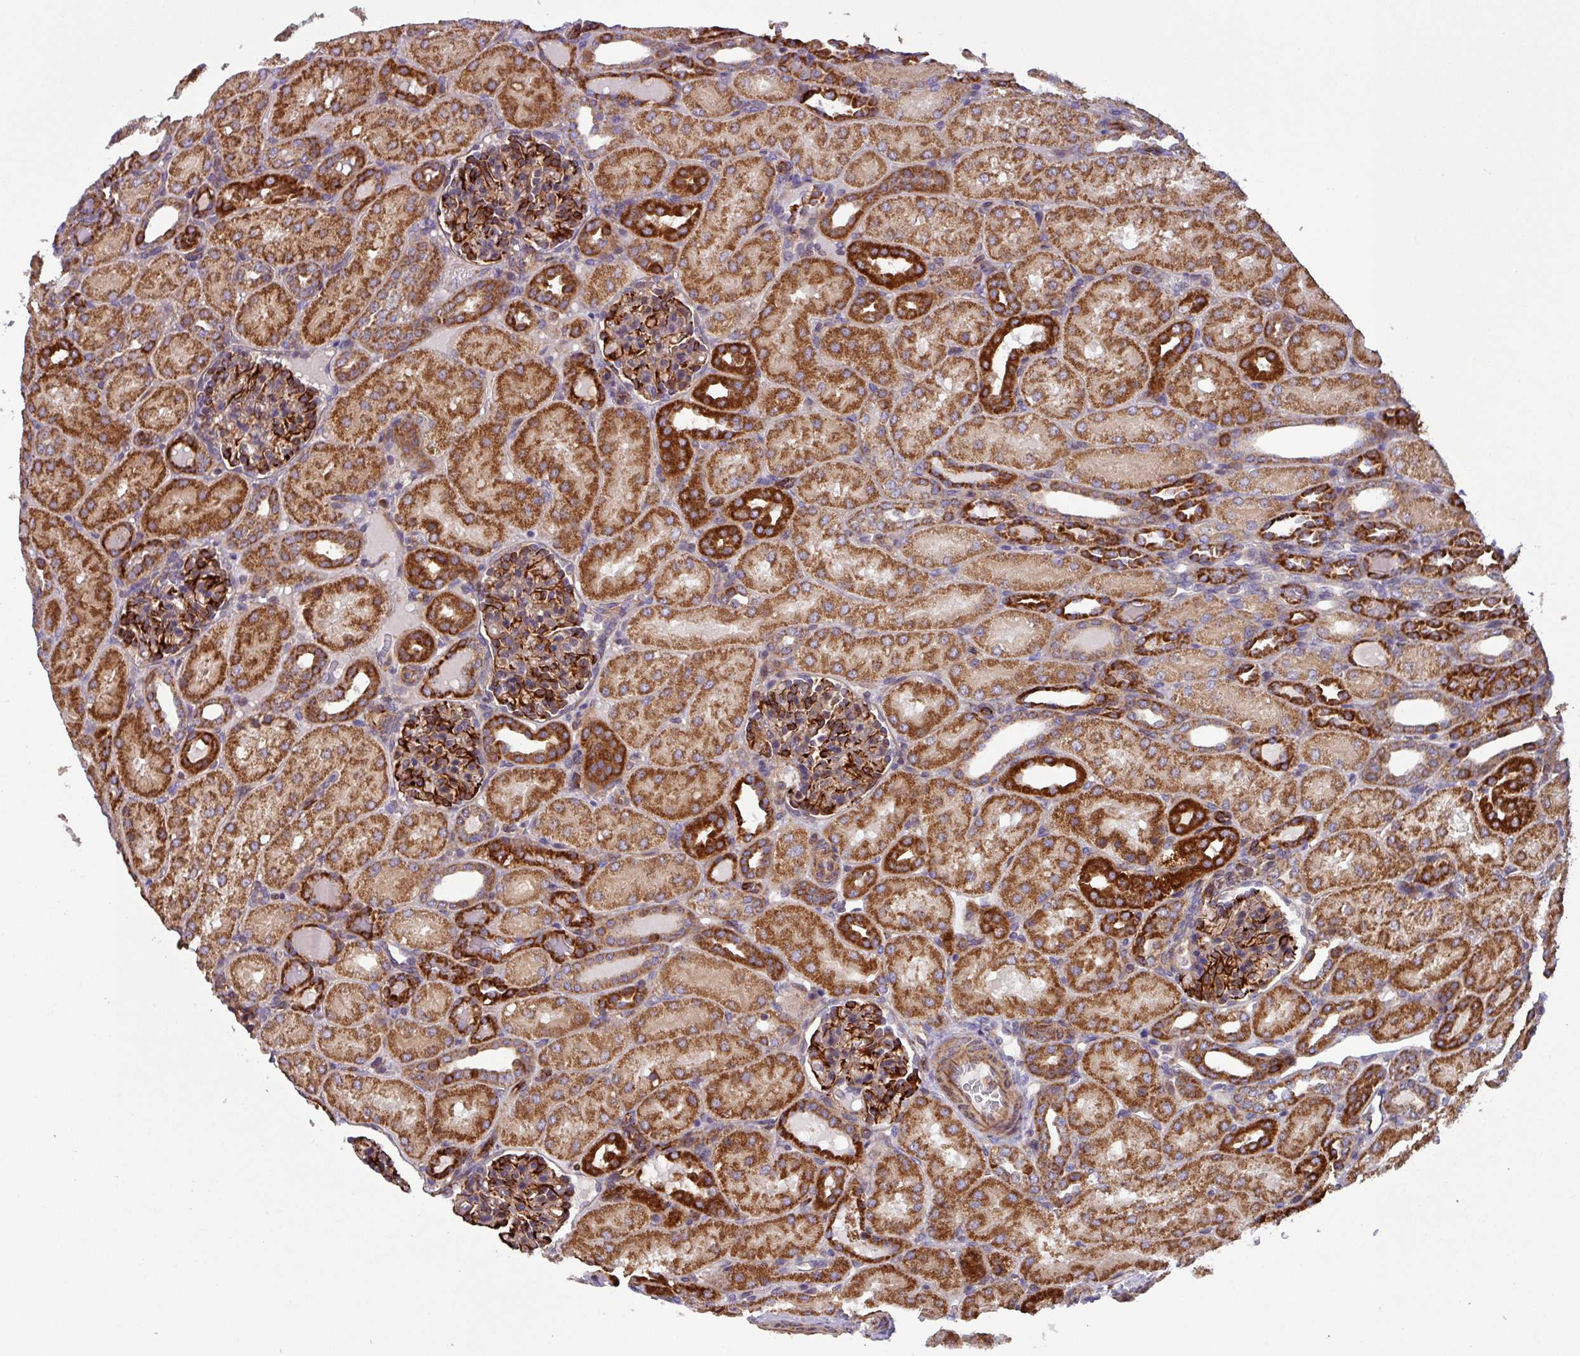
{"staining": {"intensity": "strong", "quantity": ">75%", "location": "cytoplasmic/membranous"}, "tissue": "kidney", "cell_type": "Cells in glomeruli", "image_type": "normal", "snomed": [{"axis": "morphology", "description": "Normal tissue, NOS"}, {"axis": "topography", "description": "Kidney"}], "caption": "Strong cytoplasmic/membranous protein staining is appreciated in approximately >75% of cells in glomeruli in kidney. (Brightfield microscopy of DAB IHC at high magnification).", "gene": "PLEKHD1", "patient": {"sex": "male", "age": 1}}